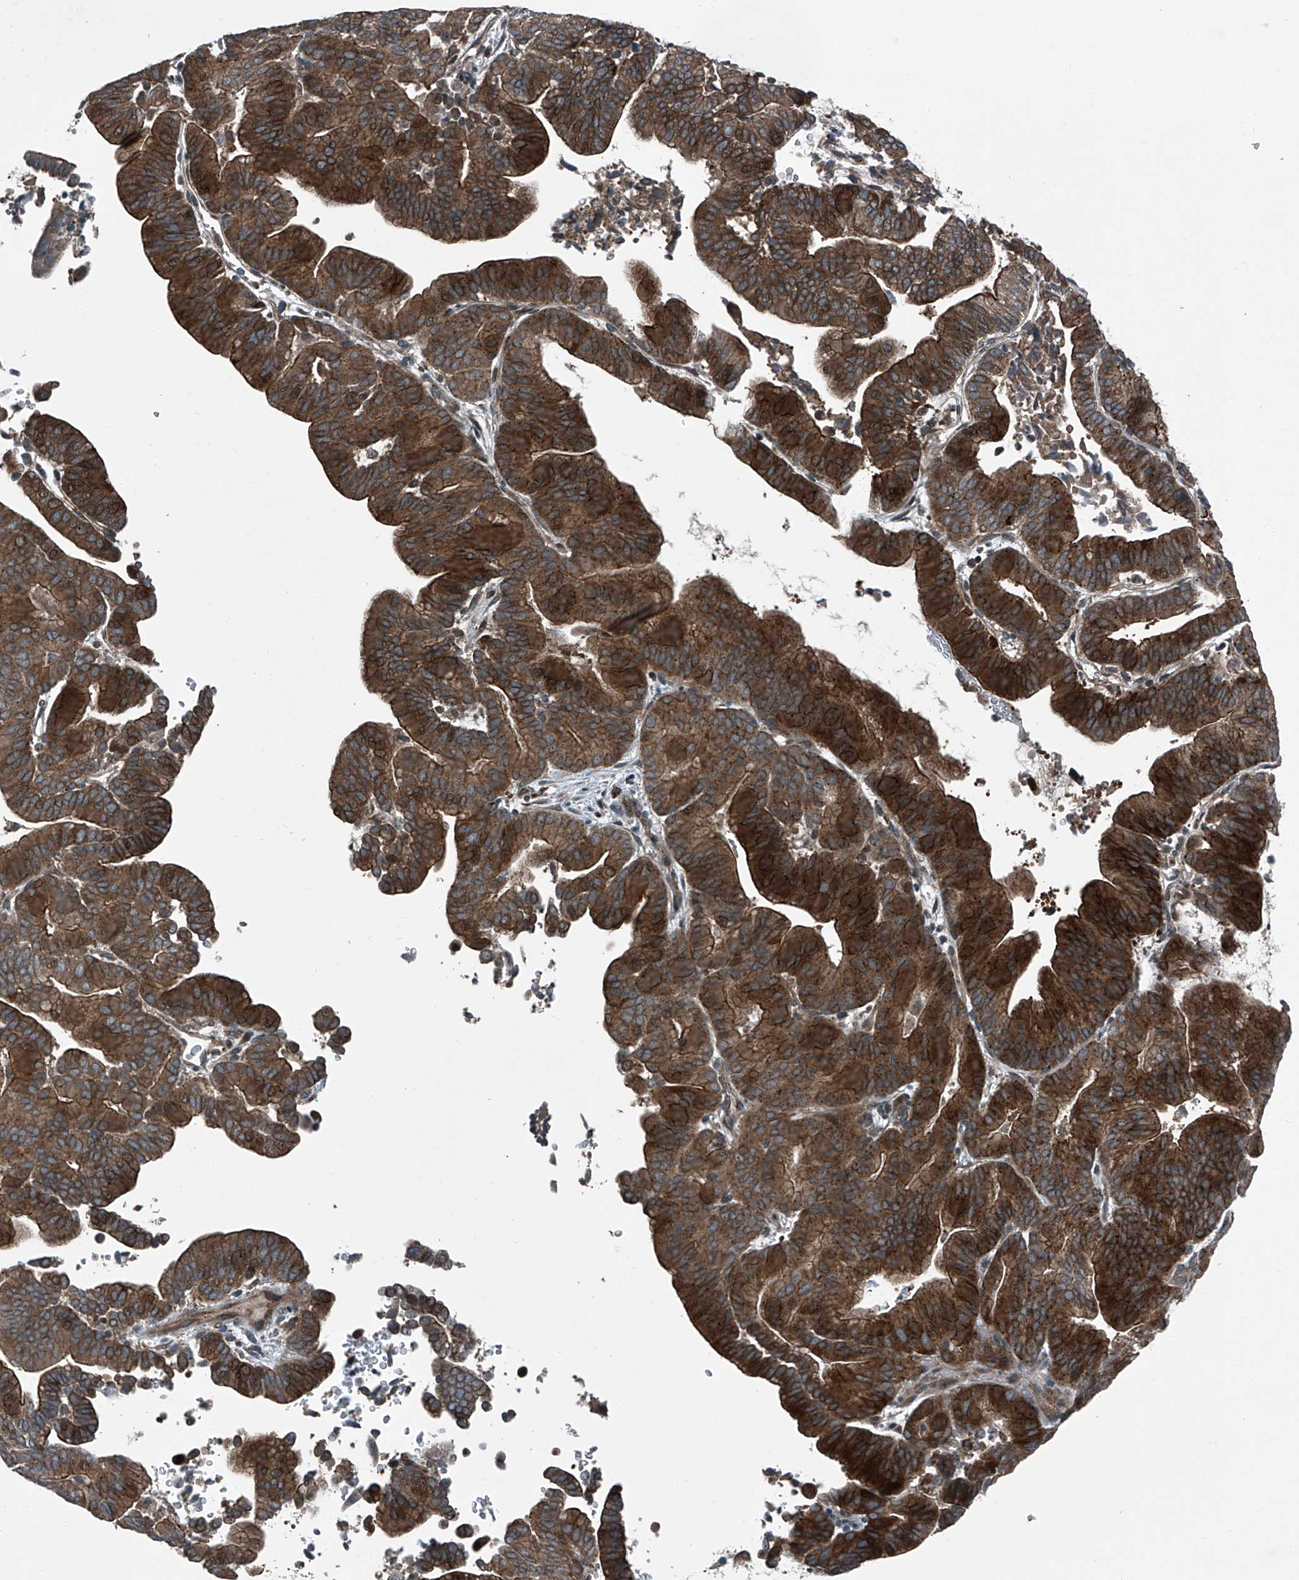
{"staining": {"intensity": "strong", "quantity": ">75%", "location": "cytoplasmic/membranous"}, "tissue": "liver cancer", "cell_type": "Tumor cells", "image_type": "cancer", "snomed": [{"axis": "morphology", "description": "Cholangiocarcinoma"}, {"axis": "topography", "description": "Liver"}], "caption": "Human cholangiocarcinoma (liver) stained with a protein marker exhibits strong staining in tumor cells.", "gene": "SENP2", "patient": {"sex": "female", "age": 75}}